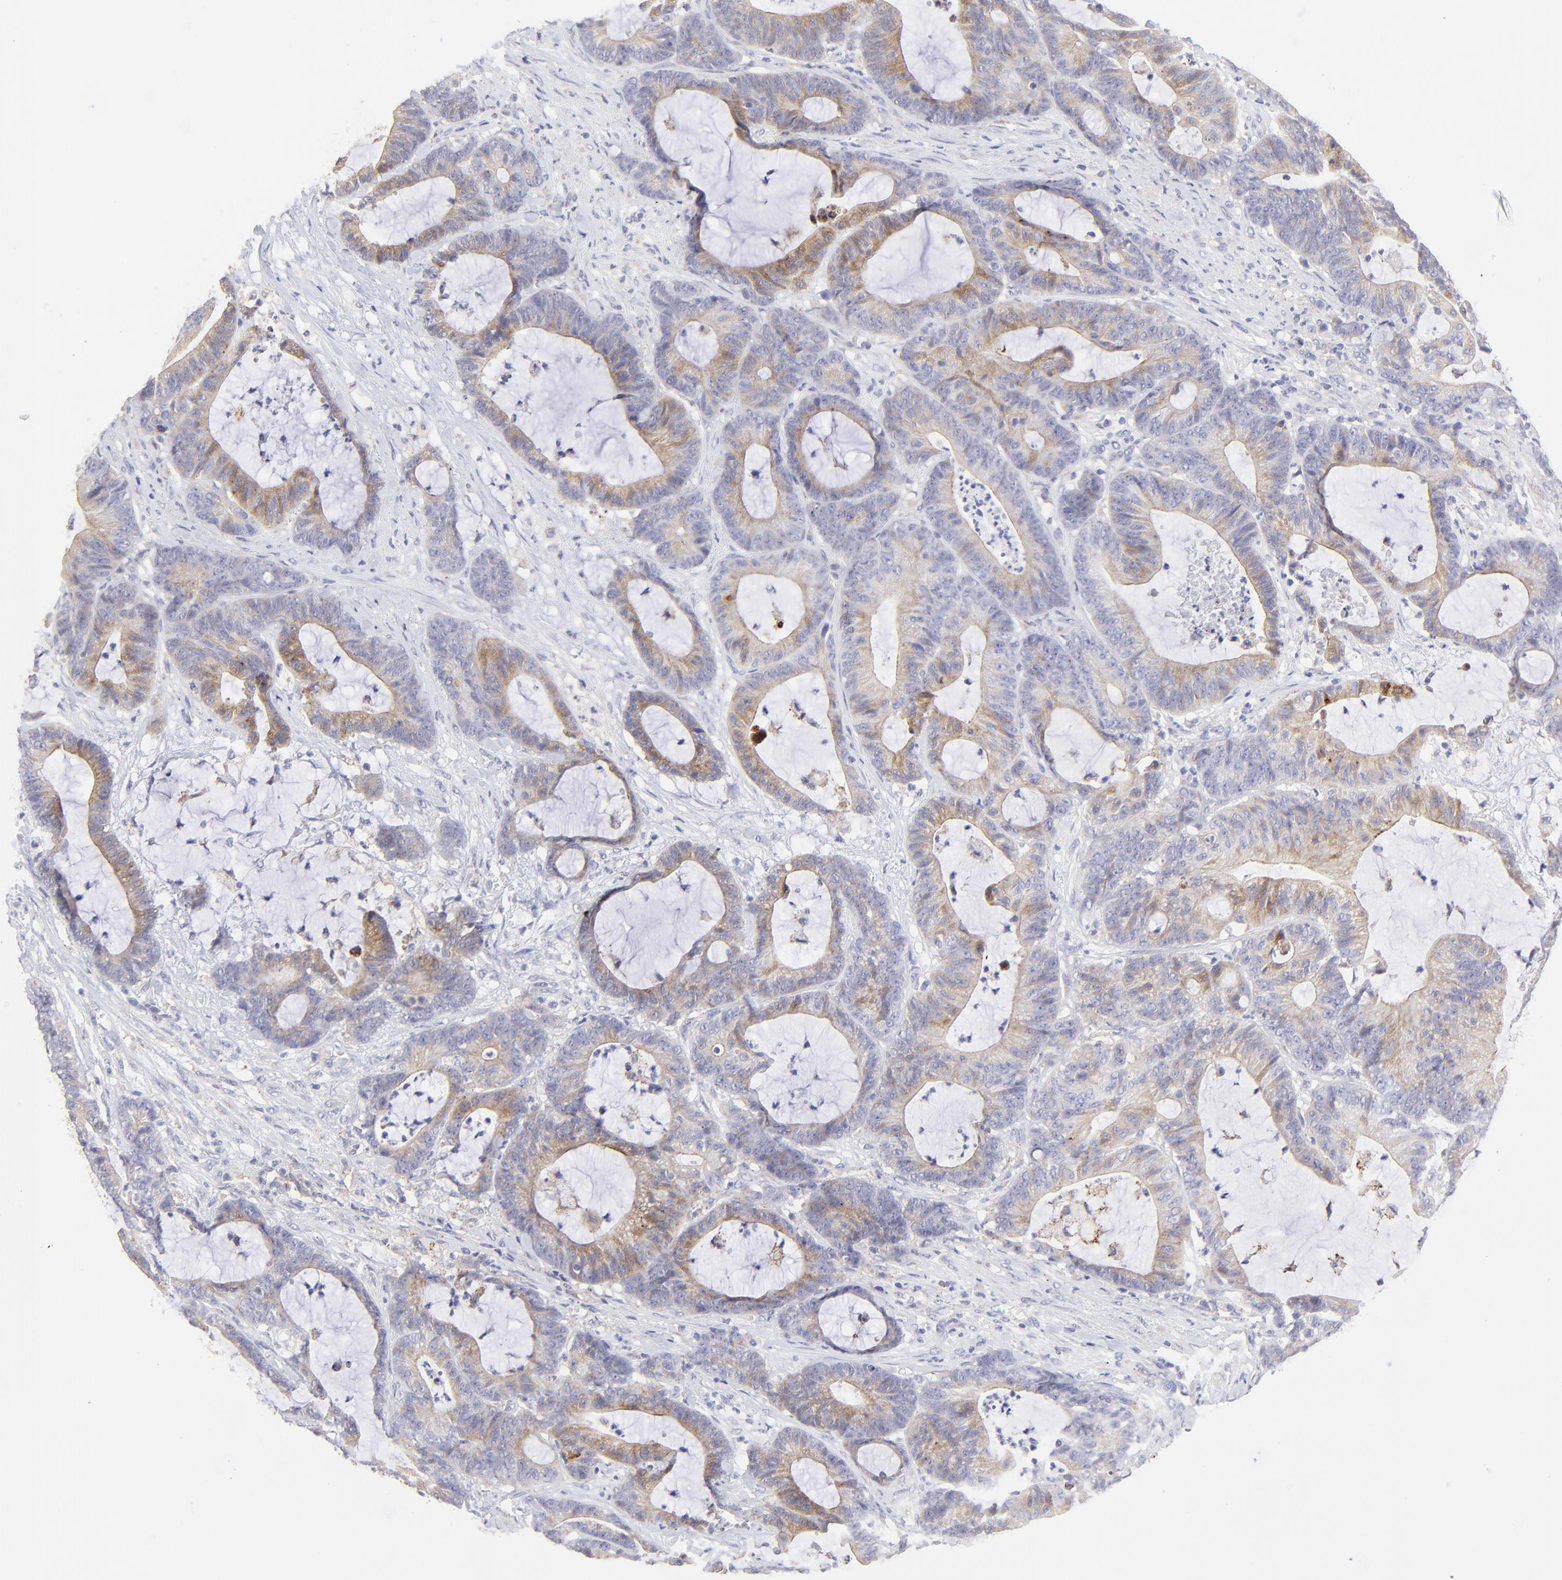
{"staining": {"intensity": "moderate", "quantity": ">75%", "location": "cytoplasmic/membranous"}, "tissue": "colorectal cancer", "cell_type": "Tumor cells", "image_type": "cancer", "snomed": [{"axis": "morphology", "description": "Adenocarcinoma, NOS"}, {"axis": "topography", "description": "Colon"}], "caption": "Approximately >75% of tumor cells in colorectal cancer reveal moderate cytoplasmic/membranous protein staining as visualized by brown immunohistochemical staining.", "gene": "LHFPL1", "patient": {"sex": "female", "age": 84}}